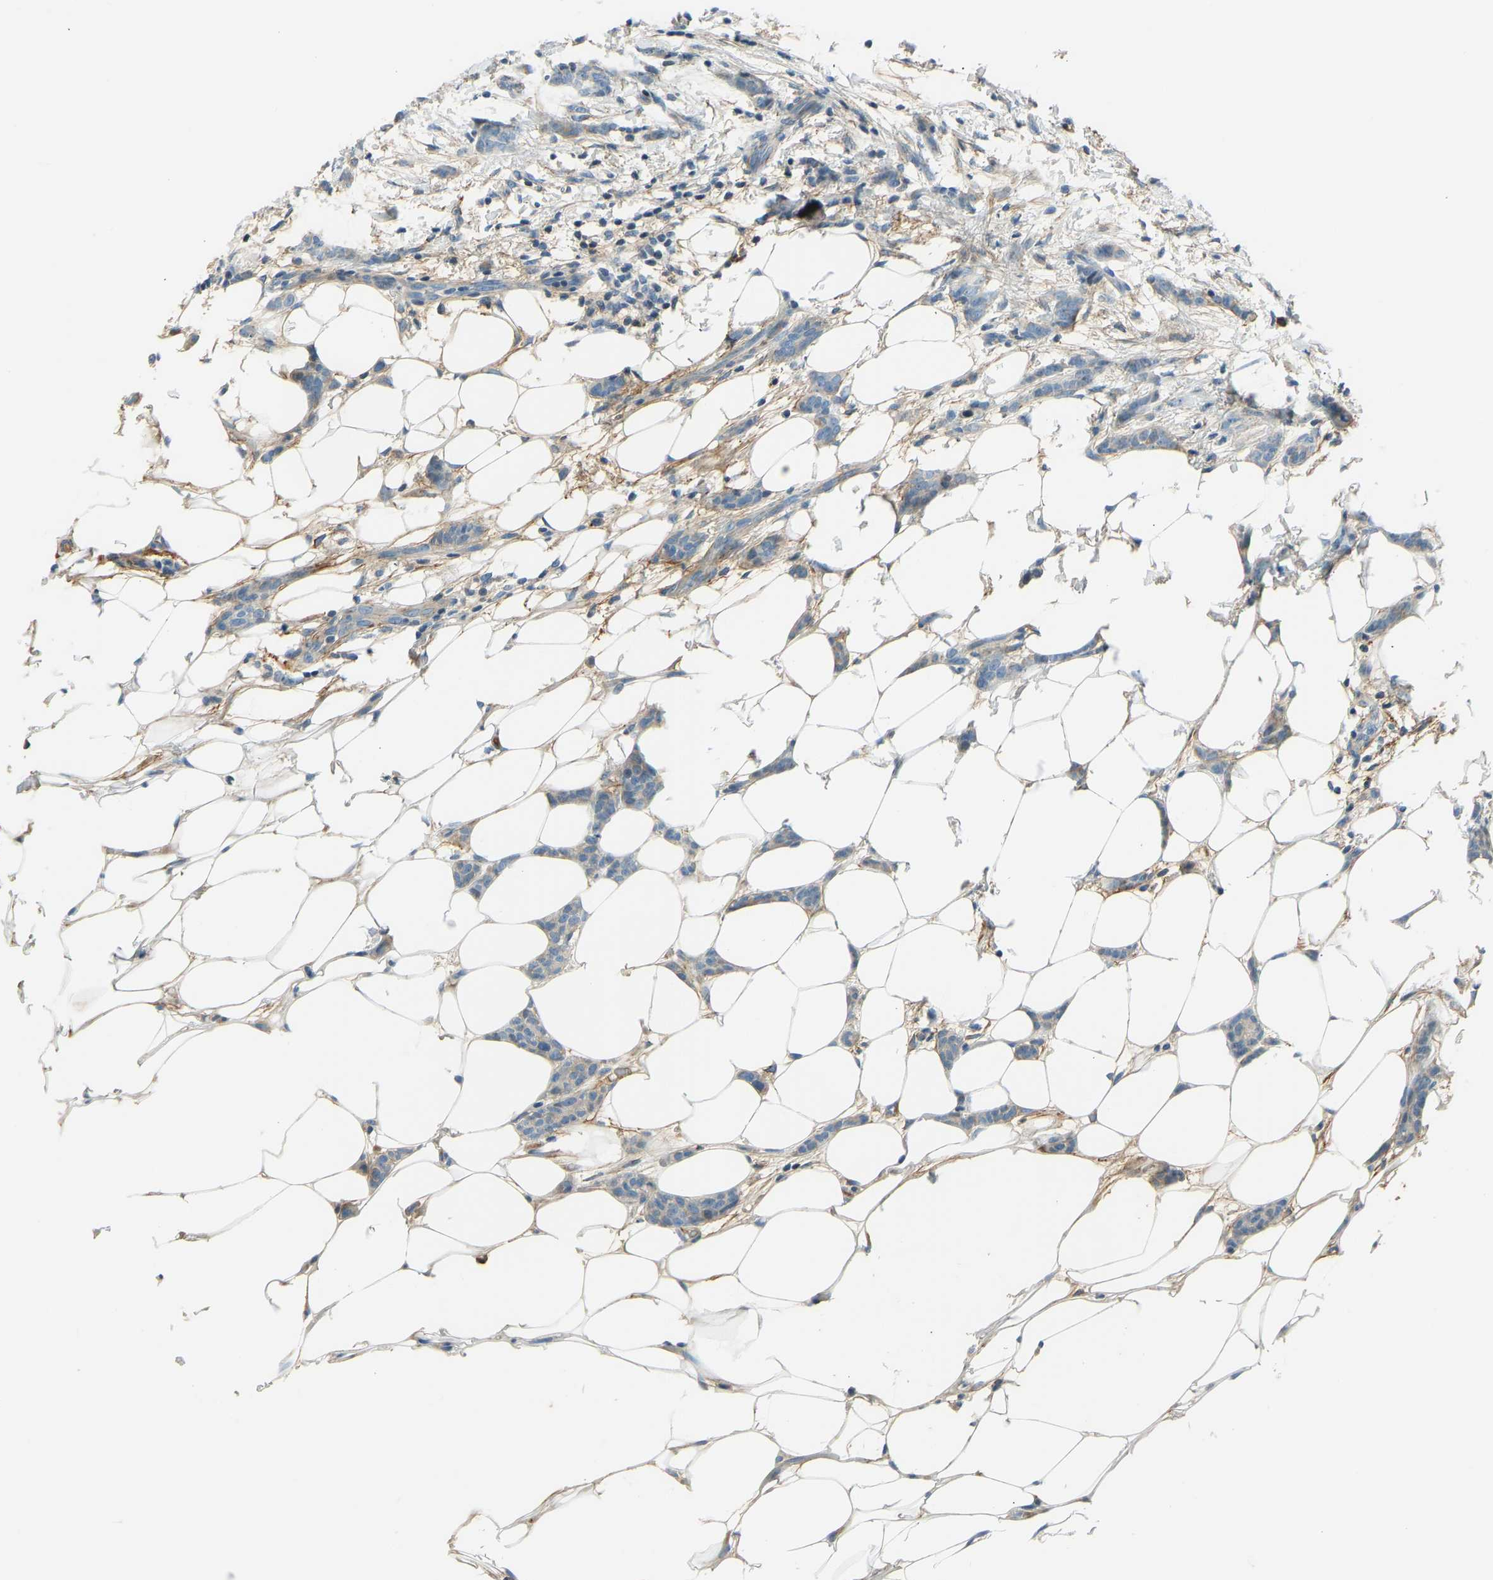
{"staining": {"intensity": "weak", "quantity": "<25%", "location": "cytoplasmic/membranous"}, "tissue": "breast cancer", "cell_type": "Tumor cells", "image_type": "cancer", "snomed": [{"axis": "morphology", "description": "Lobular carcinoma"}, {"axis": "topography", "description": "Skin"}, {"axis": "topography", "description": "Breast"}], "caption": "The image exhibits no staining of tumor cells in breast cancer.", "gene": "FBLN2", "patient": {"sex": "female", "age": 46}}